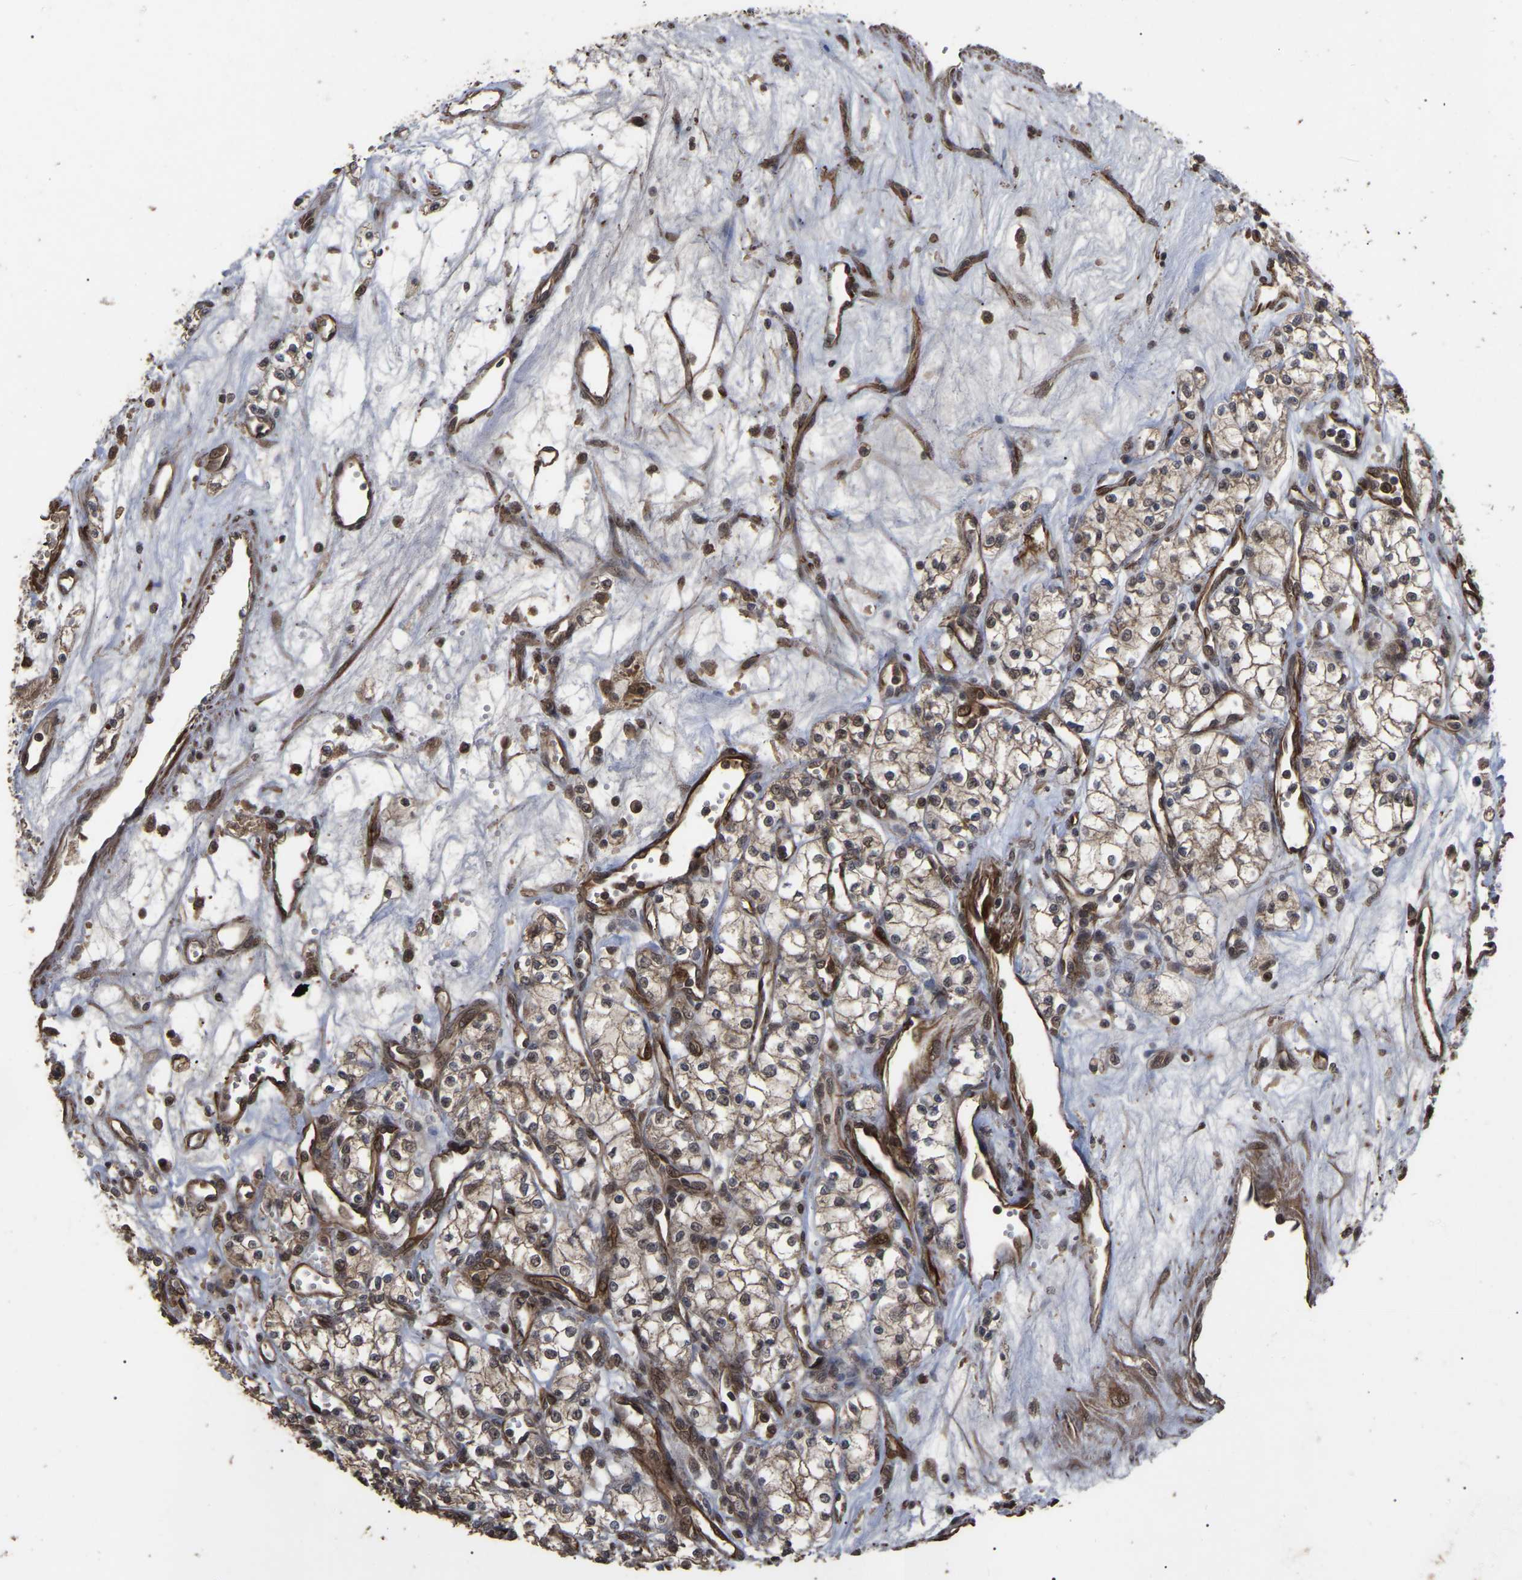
{"staining": {"intensity": "moderate", "quantity": ">75%", "location": "cytoplasmic/membranous"}, "tissue": "renal cancer", "cell_type": "Tumor cells", "image_type": "cancer", "snomed": [{"axis": "morphology", "description": "Adenocarcinoma, NOS"}, {"axis": "topography", "description": "Kidney"}], "caption": "Tumor cells display medium levels of moderate cytoplasmic/membranous positivity in about >75% of cells in renal cancer (adenocarcinoma).", "gene": "FAM161B", "patient": {"sex": "male", "age": 59}}